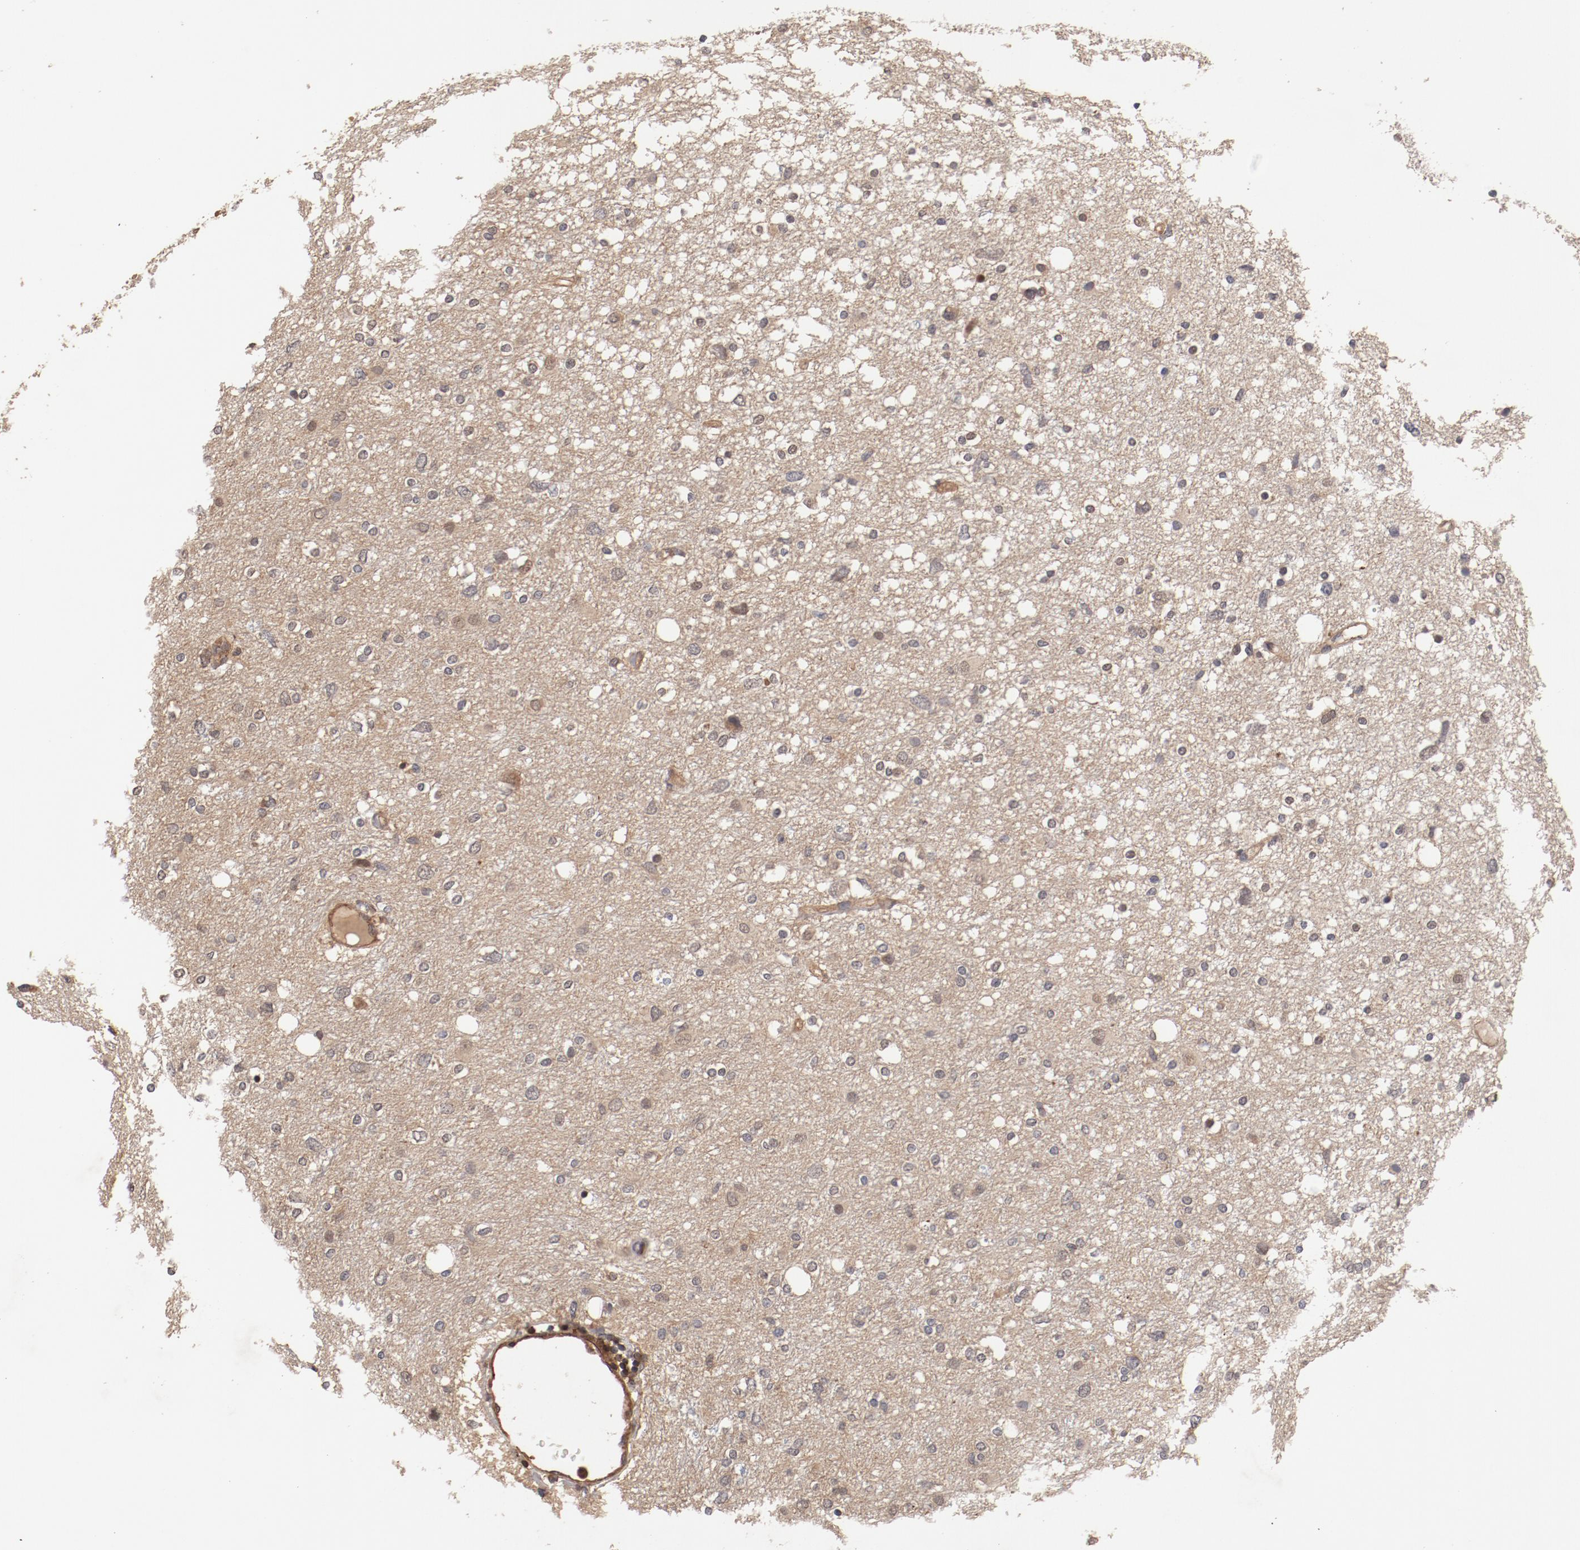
{"staining": {"intensity": "weak", "quantity": ">75%", "location": "cytoplasmic/membranous"}, "tissue": "glioma", "cell_type": "Tumor cells", "image_type": "cancer", "snomed": [{"axis": "morphology", "description": "Glioma, malignant, High grade"}, {"axis": "topography", "description": "Brain"}], "caption": "Malignant glioma (high-grade) stained with a brown dye exhibits weak cytoplasmic/membranous positive staining in approximately >75% of tumor cells.", "gene": "GUF1", "patient": {"sex": "female", "age": 59}}